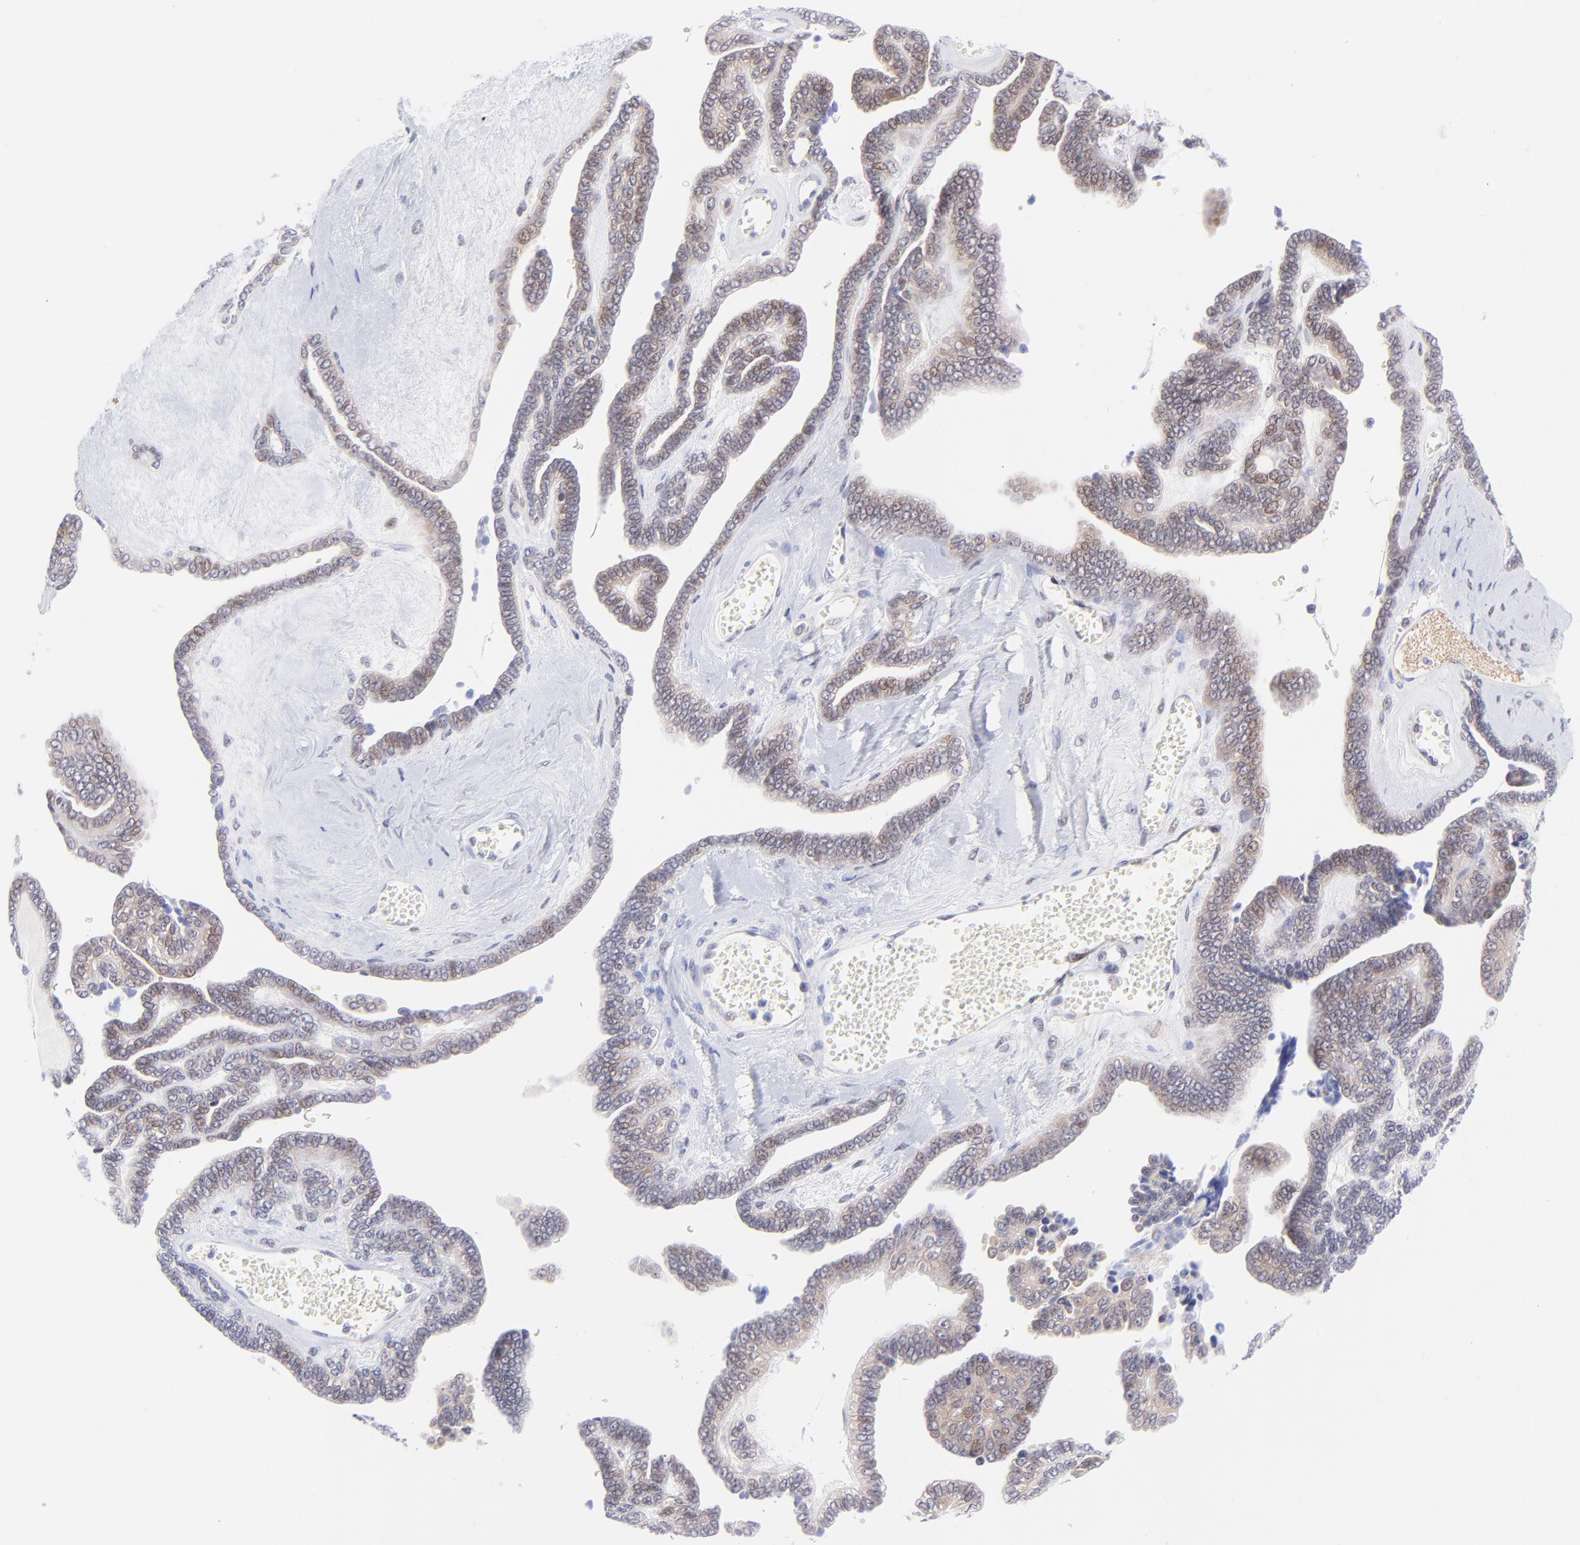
{"staining": {"intensity": "weak", "quantity": "<25%", "location": "nuclear"}, "tissue": "ovarian cancer", "cell_type": "Tumor cells", "image_type": "cancer", "snomed": [{"axis": "morphology", "description": "Cystadenocarcinoma, serous, NOS"}, {"axis": "topography", "description": "Ovary"}], "caption": "Protein analysis of ovarian cancer (serous cystadenocarcinoma) shows no significant positivity in tumor cells.", "gene": "PBDC1", "patient": {"sex": "female", "age": 71}}